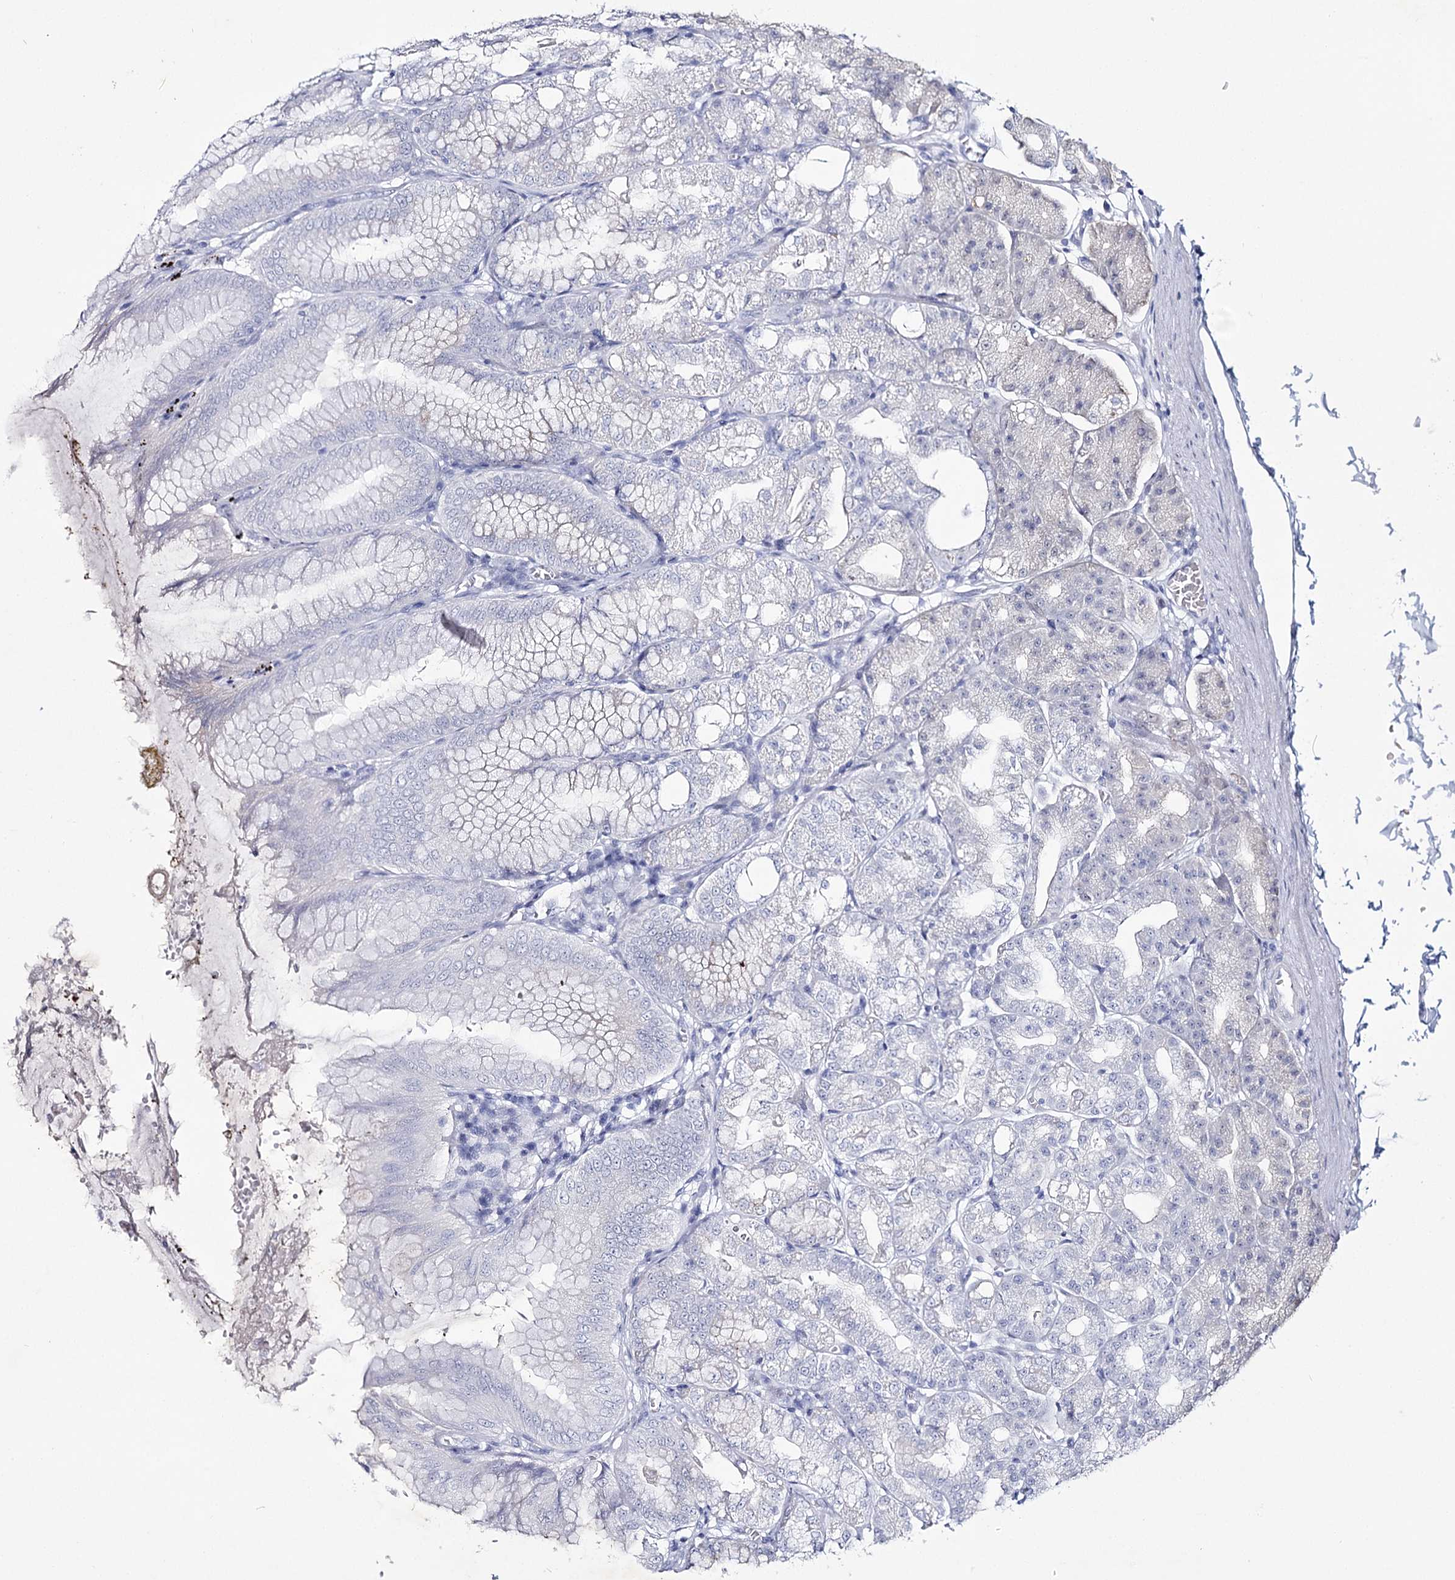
{"staining": {"intensity": "strong", "quantity": "<25%", "location": "cytoplasmic/membranous"}, "tissue": "stomach", "cell_type": "Glandular cells", "image_type": "normal", "snomed": [{"axis": "morphology", "description": "Normal tissue, NOS"}, {"axis": "topography", "description": "Stomach, lower"}], "caption": "The immunohistochemical stain shows strong cytoplasmic/membranous expression in glandular cells of benign stomach. The staining was performed using DAB (3,3'-diaminobenzidine) to visualize the protein expression in brown, while the nuclei were stained in blue with hematoxylin (Magnification: 20x).", "gene": "RNF186", "patient": {"sex": "male", "age": 71}}